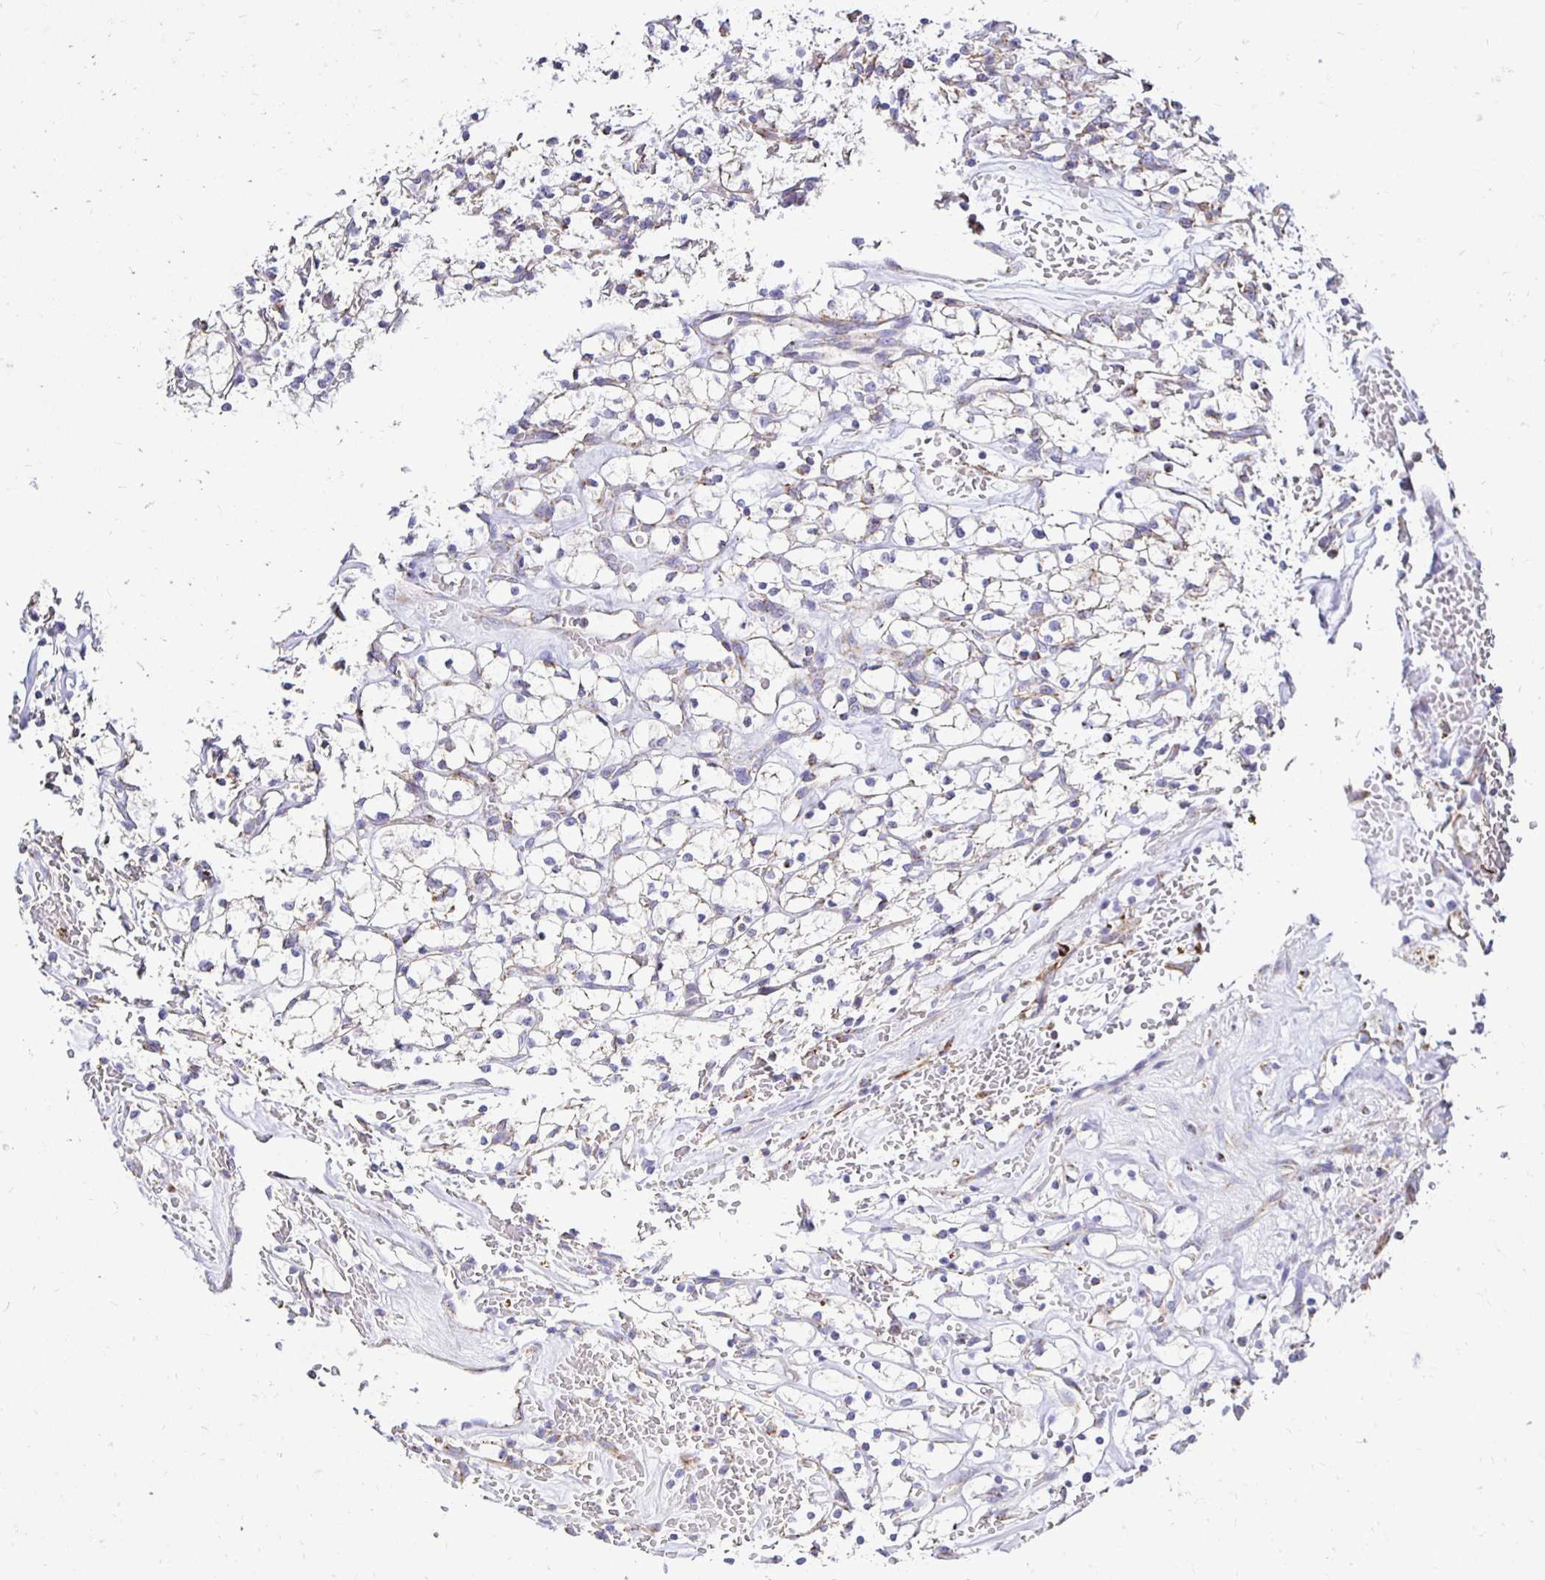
{"staining": {"intensity": "negative", "quantity": "none", "location": "none"}, "tissue": "renal cancer", "cell_type": "Tumor cells", "image_type": "cancer", "snomed": [{"axis": "morphology", "description": "Adenocarcinoma, NOS"}, {"axis": "topography", "description": "Kidney"}], "caption": "Immunohistochemical staining of renal adenocarcinoma shows no significant positivity in tumor cells.", "gene": "PLAAT2", "patient": {"sex": "female", "age": 64}}